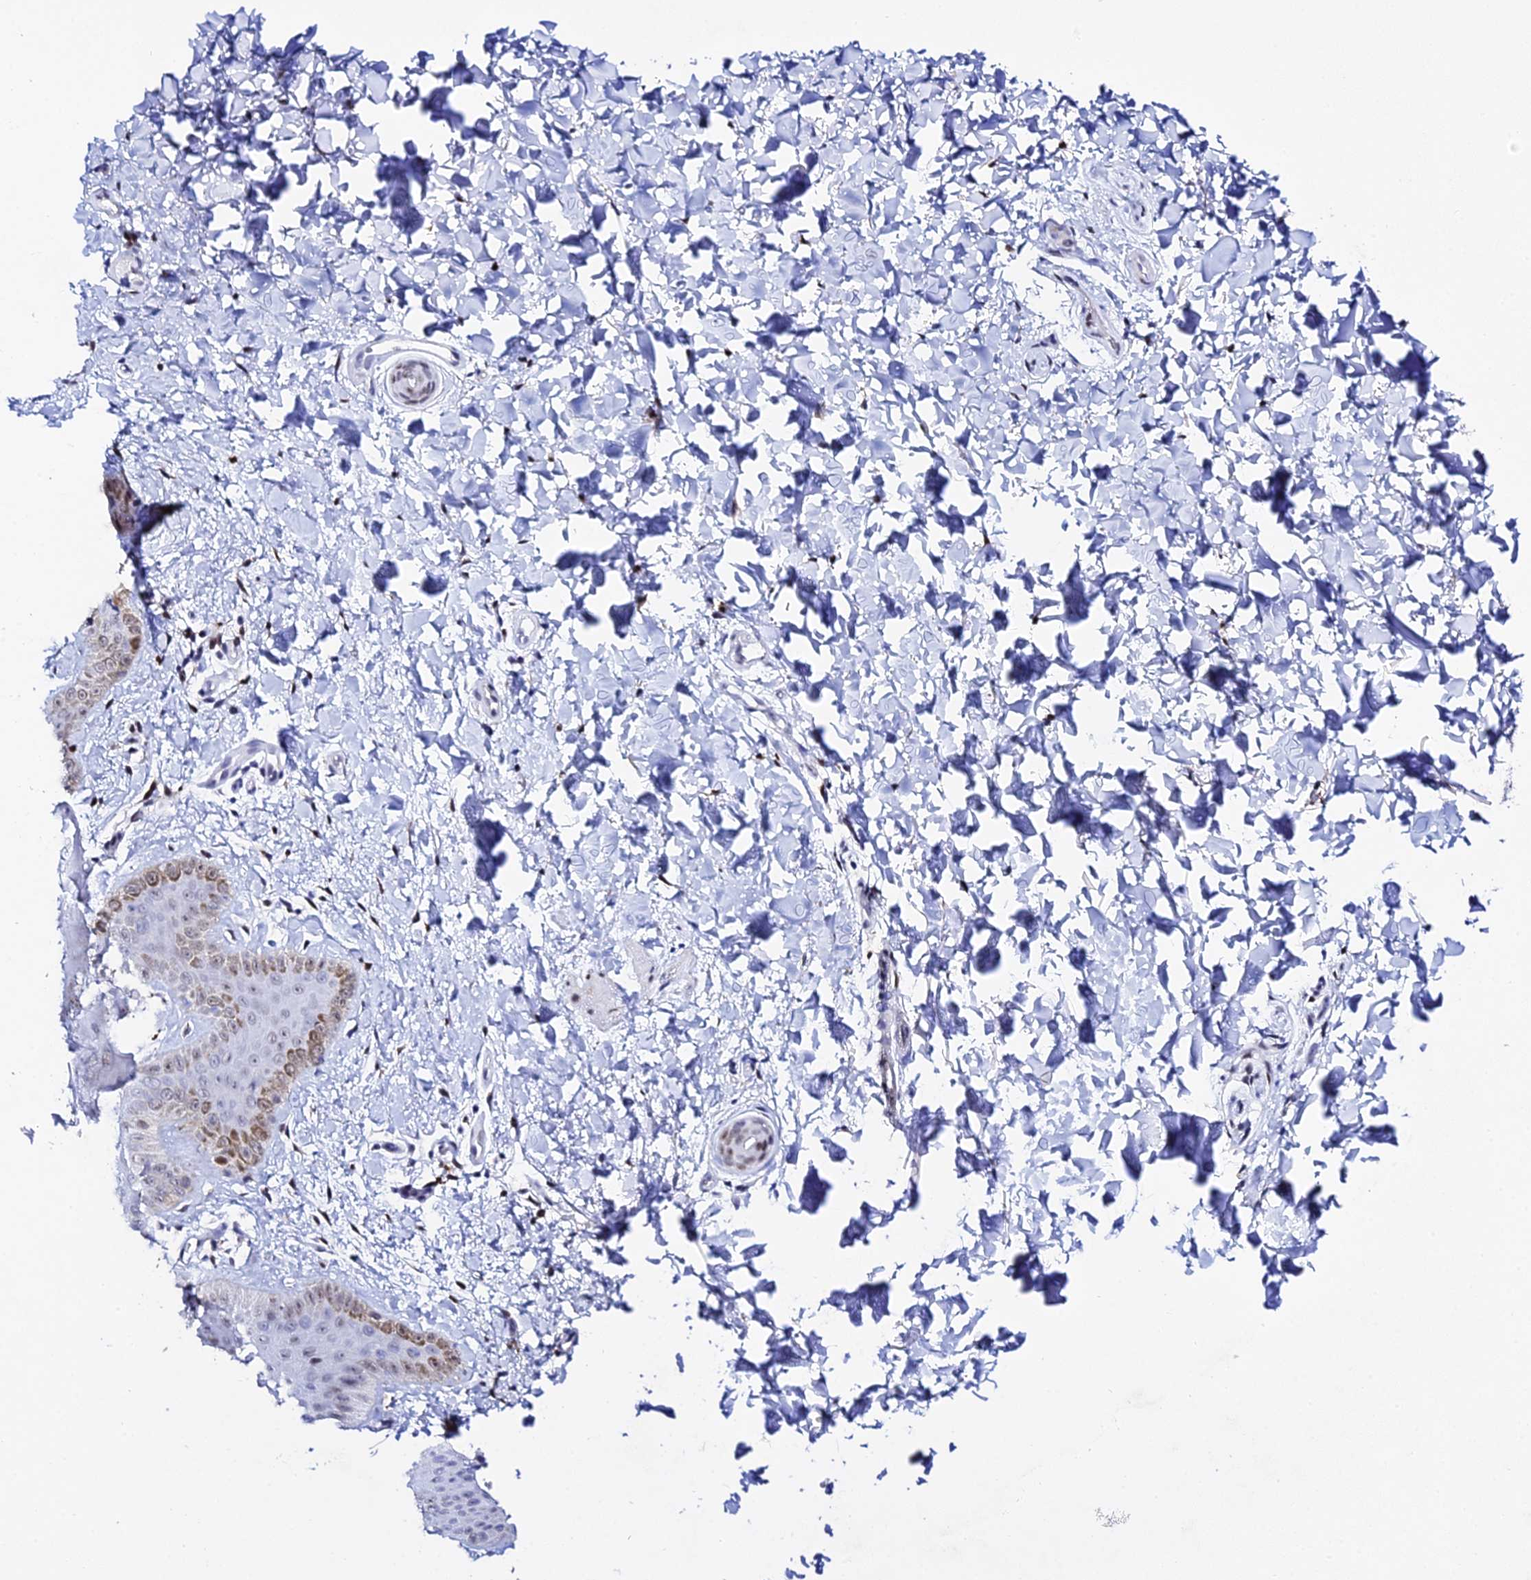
{"staining": {"intensity": "moderate", "quantity": "<25%", "location": "cytoplasmic/membranous,nuclear"}, "tissue": "skin", "cell_type": "Epidermal cells", "image_type": "normal", "snomed": [{"axis": "morphology", "description": "Normal tissue, NOS"}, {"axis": "morphology", "description": "Neoplasm, malignant, NOS"}, {"axis": "topography", "description": "Anal"}], "caption": "Immunohistochemistry histopathology image of unremarkable skin: skin stained using immunohistochemistry (IHC) exhibits low levels of moderate protein expression localized specifically in the cytoplasmic/membranous,nuclear of epidermal cells, appearing as a cytoplasmic/membranous,nuclear brown color.", "gene": "POFUT2", "patient": {"sex": "male", "age": 47}}